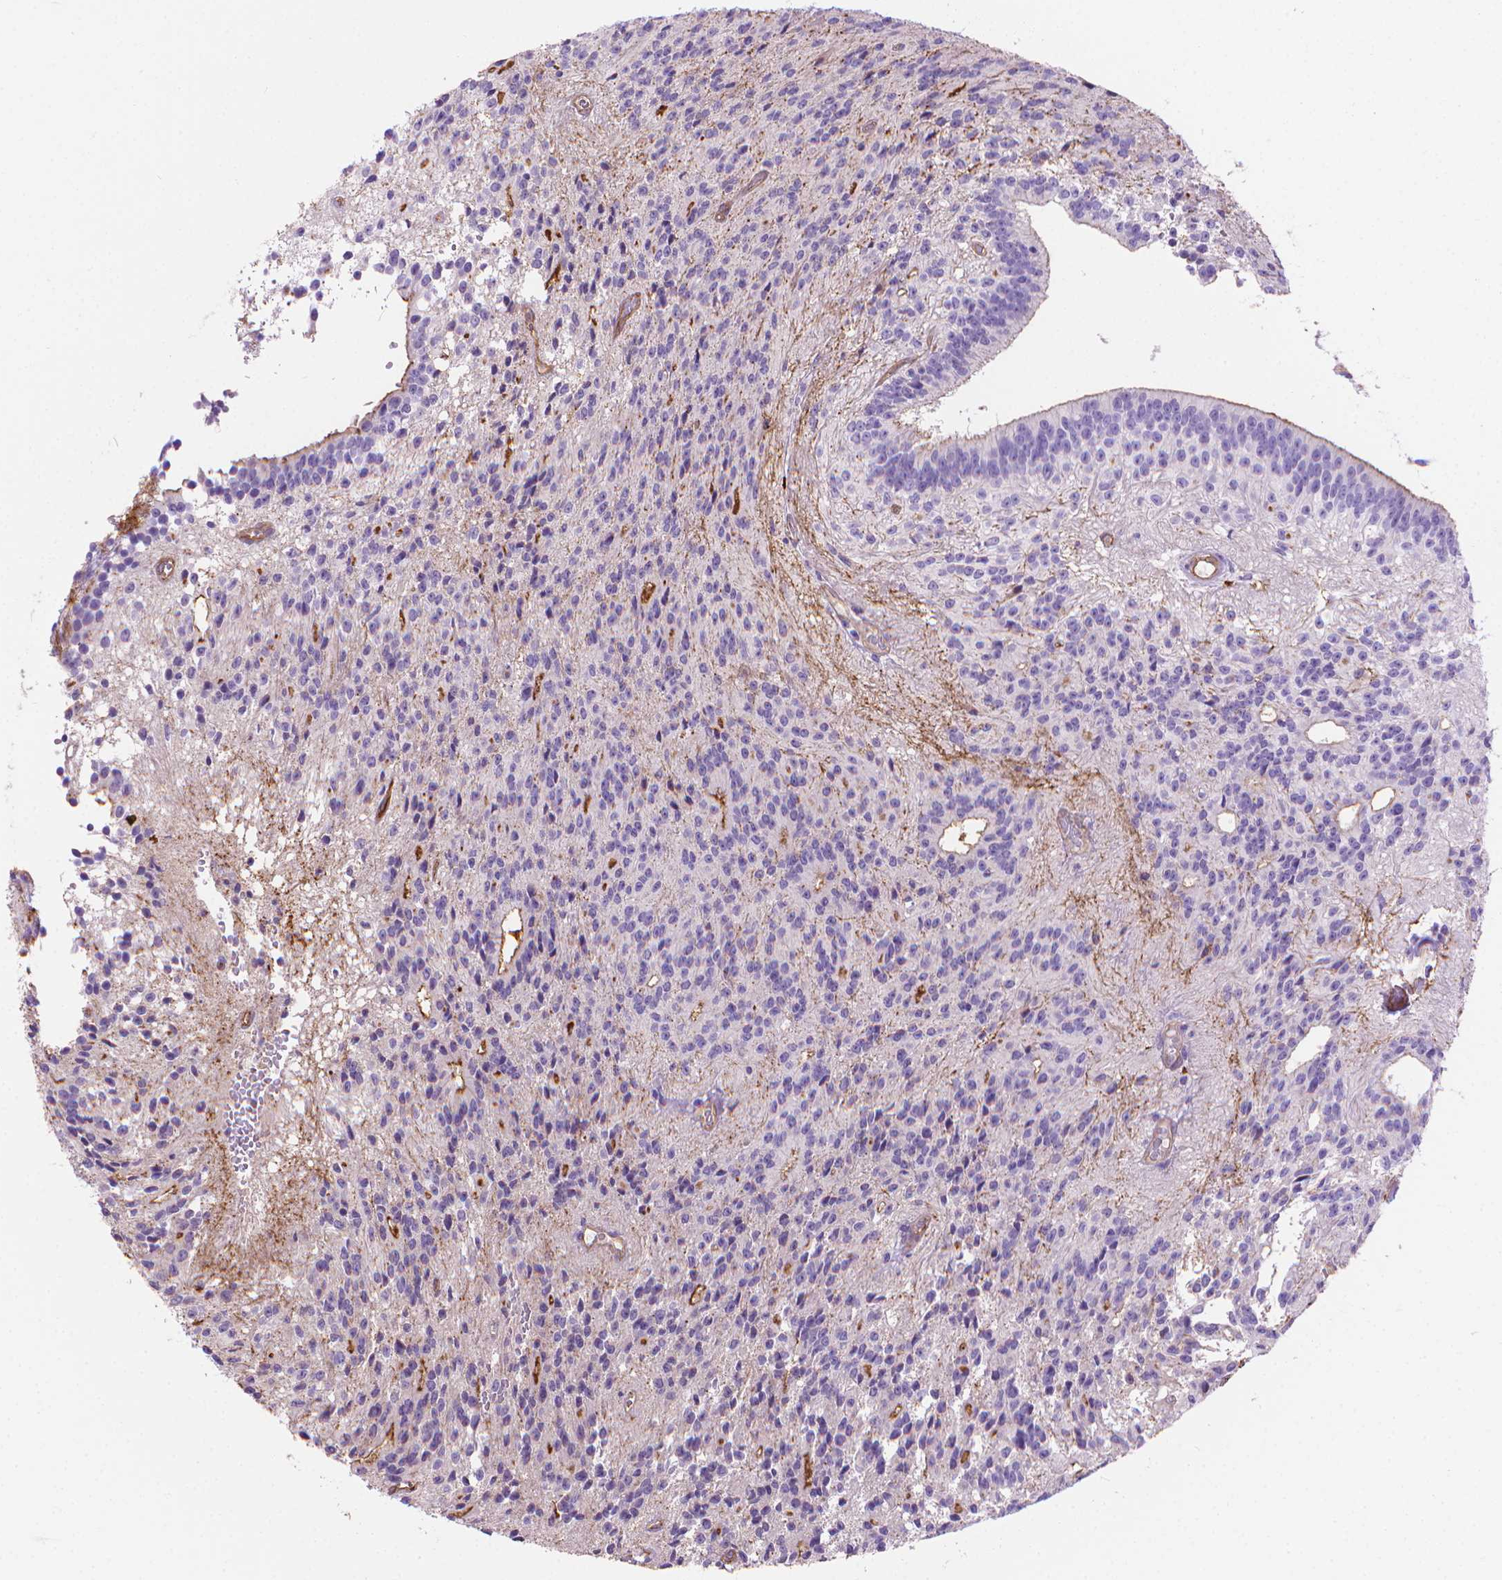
{"staining": {"intensity": "negative", "quantity": "none", "location": "none"}, "tissue": "glioma", "cell_type": "Tumor cells", "image_type": "cancer", "snomed": [{"axis": "morphology", "description": "Glioma, malignant, Low grade"}, {"axis": "topography", "description": "Brain"}], "caption": "This is an immunohistochemistry micrograph of malignant low-grade glioma. There is no positivity in tumor cells.", "gene": "CLIC4", "patient": {"sex": "male", "age": 31}}